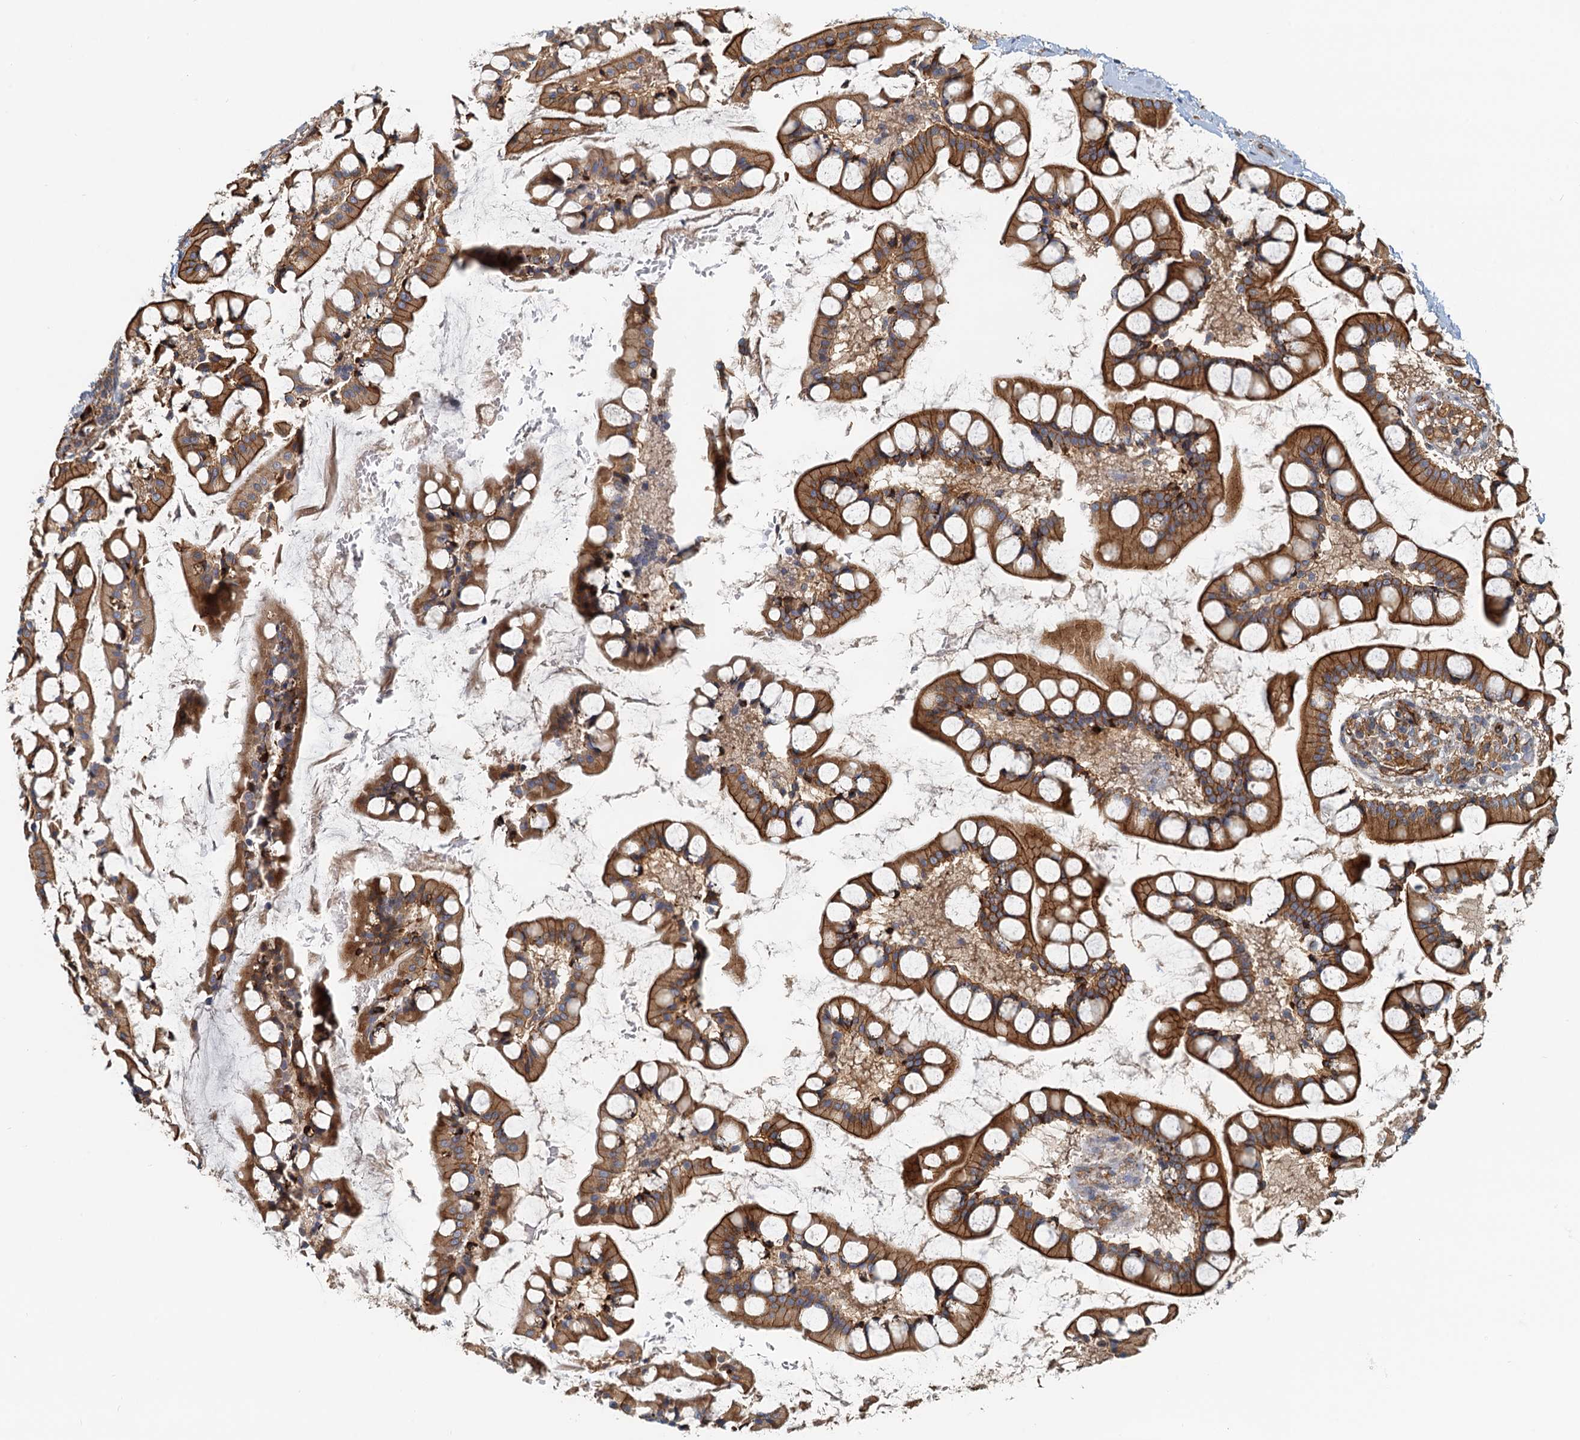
{"staining": {"intensity": "strong", "quantity": ">75%", "location": "cytoplasmic/membranous"}, "tissue": "small intestine", "cell_type": "Glandular cells", "image_type": "normal", "snomed": [{"axis": "morphology", "description": "Normal tissue, NOS"}, {"axis": "topography", "description": "Small intestine"}], "caption": "An immunohistochemistry photomicrograph of unremarkable tissue is shown. Protein staining in brown labels strong cytoplasmic/membranous positivity in small intestine within glandular cells. The protein is shown in brown color, while the nuclei are stained blue.", "gene": "NIPAL3", "patient": {"sex": "male", "age": 52}}